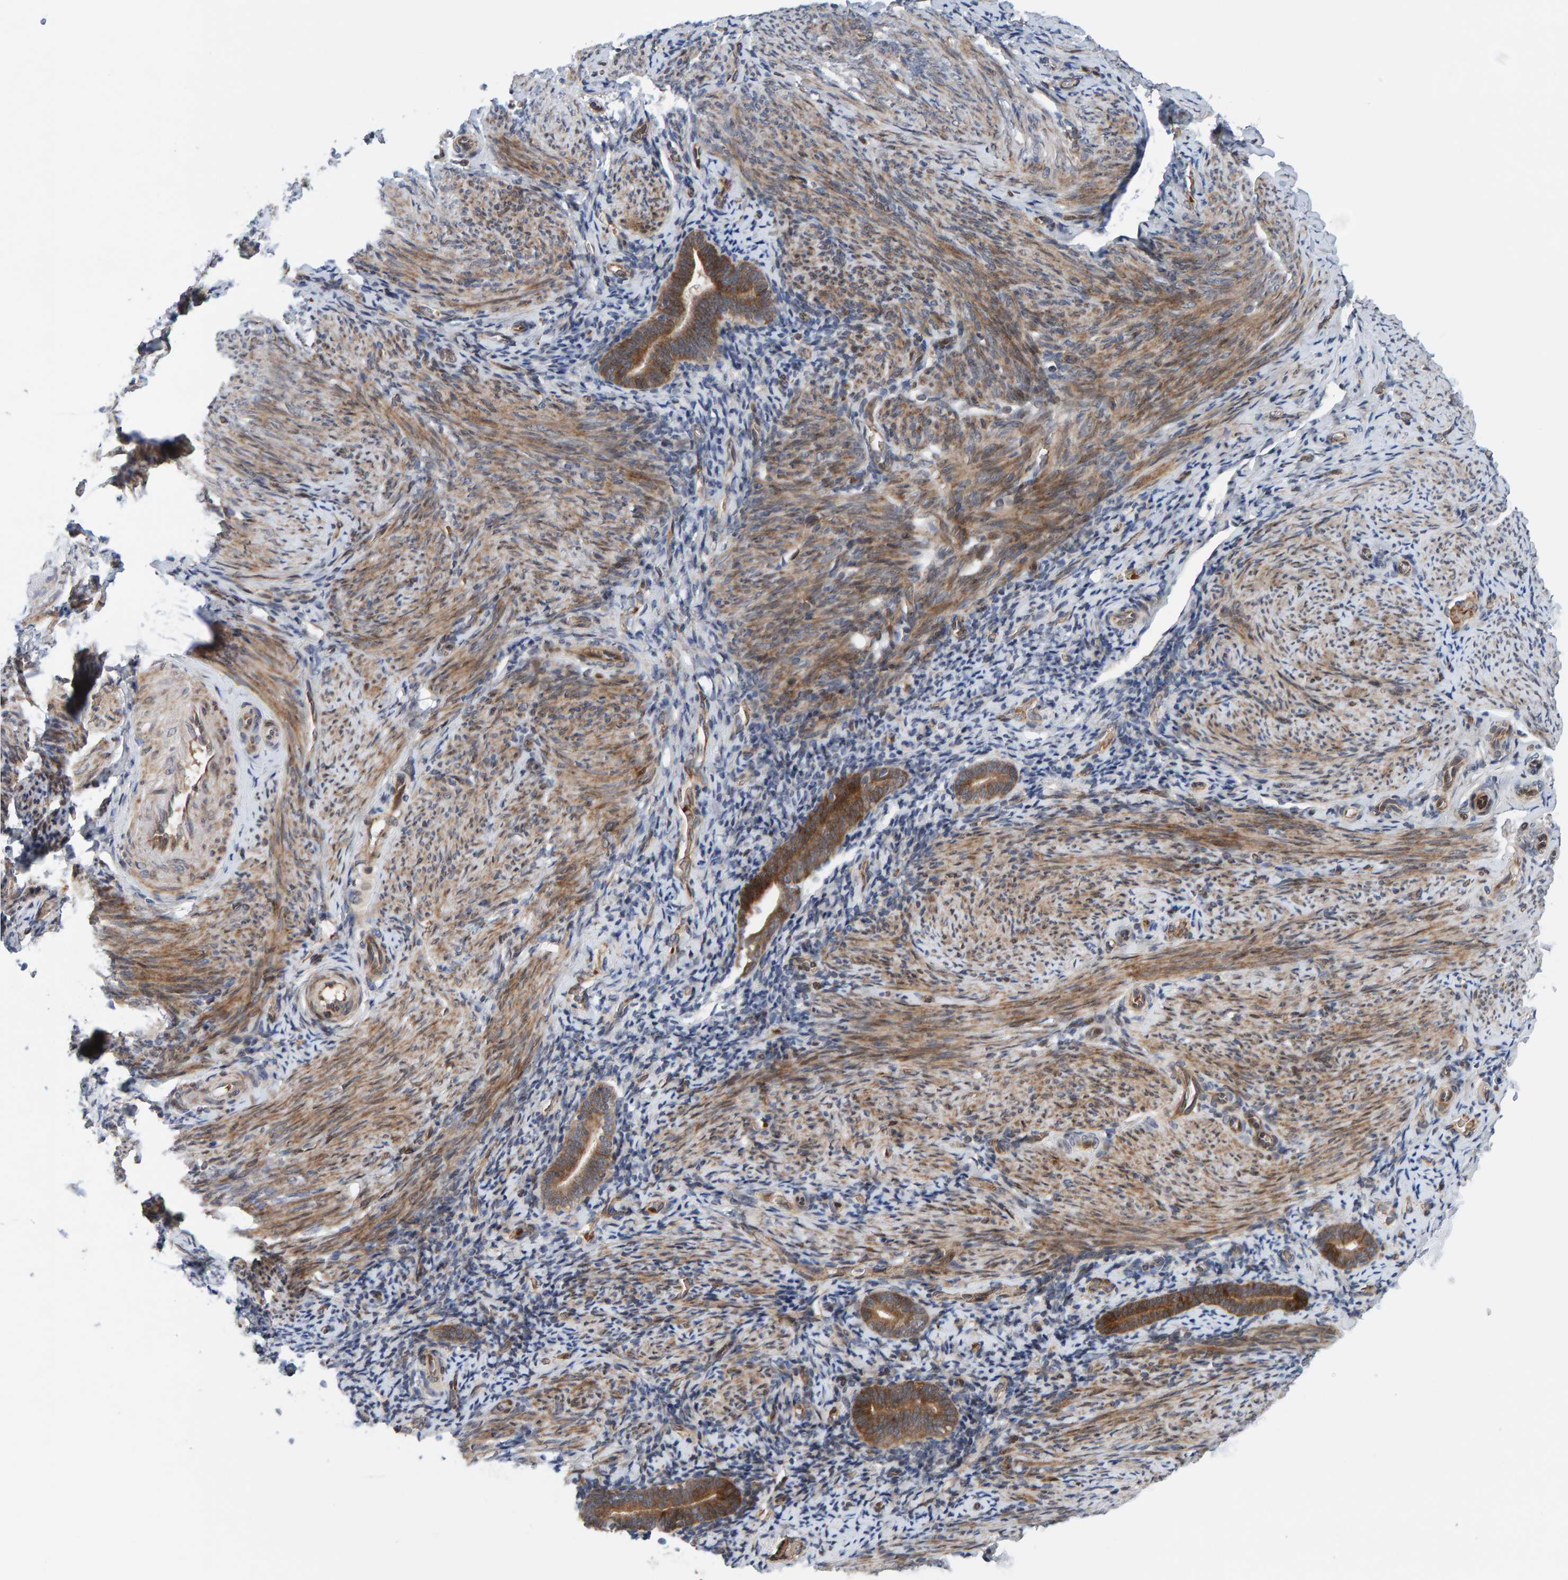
{"staining": {"intensity": "weak", "quantity": "25%-75%", "location": "cytoplasmic/membranous"}, "tissue": "endometrium", "cell_type": "Cells in endometrial stroma", "image_type": "normal", "snomed": [{"axis": "morphology", "description": "Normal tissue, NOS"}, {"axis": "topography", "description": "Endometrium"}], "caption": "Immunohistochemistry micrograph of benign human endometrium stained for a protein (brown), which reveals low levels of weak cytoplasmic/membranous staining in approximately 25%-75% of cells in endometrial stroma.", "gene": "MFSD6L", "patient": {"sex": "female", "age": 51}}